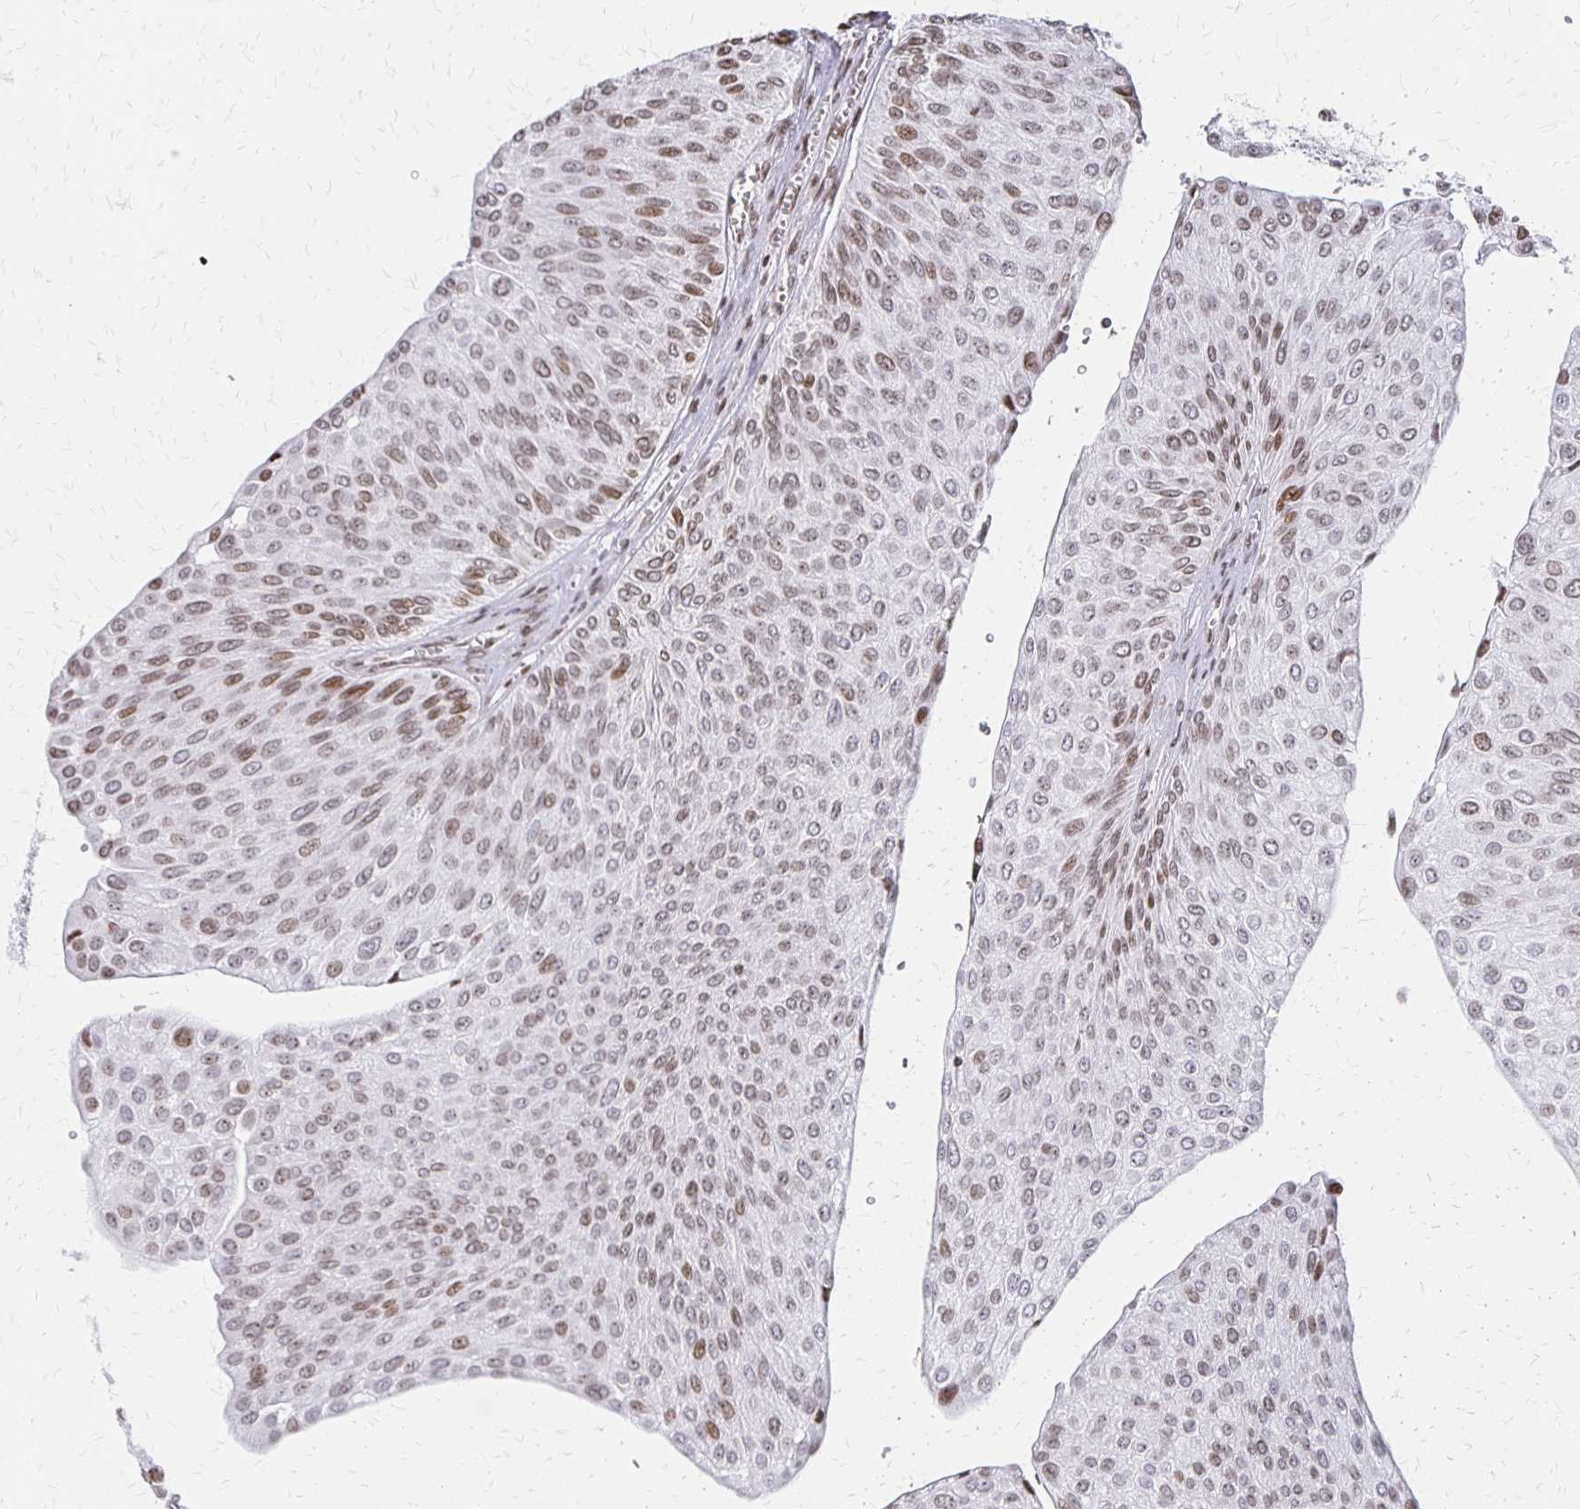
{"staining": {"intensity": "moderate", "quantity": "25%-75%", "location": "nuclear"}, "tissue": "urothelial cancer", "cell_type": "Tumor cells", "image_type": "cancer", "snomed": [{"axis": "morphology", "description": "Urothelial carcinoma, NOS"}, {"axis": "topography", "description": "Urinary bladder"}], "caption": "Urothelial cancer stained for a protein exhibits moderate nuclear positivity in tumor cells.", "gene": "ZNF280C", "patient": {"sex": "male", "age": 67}}